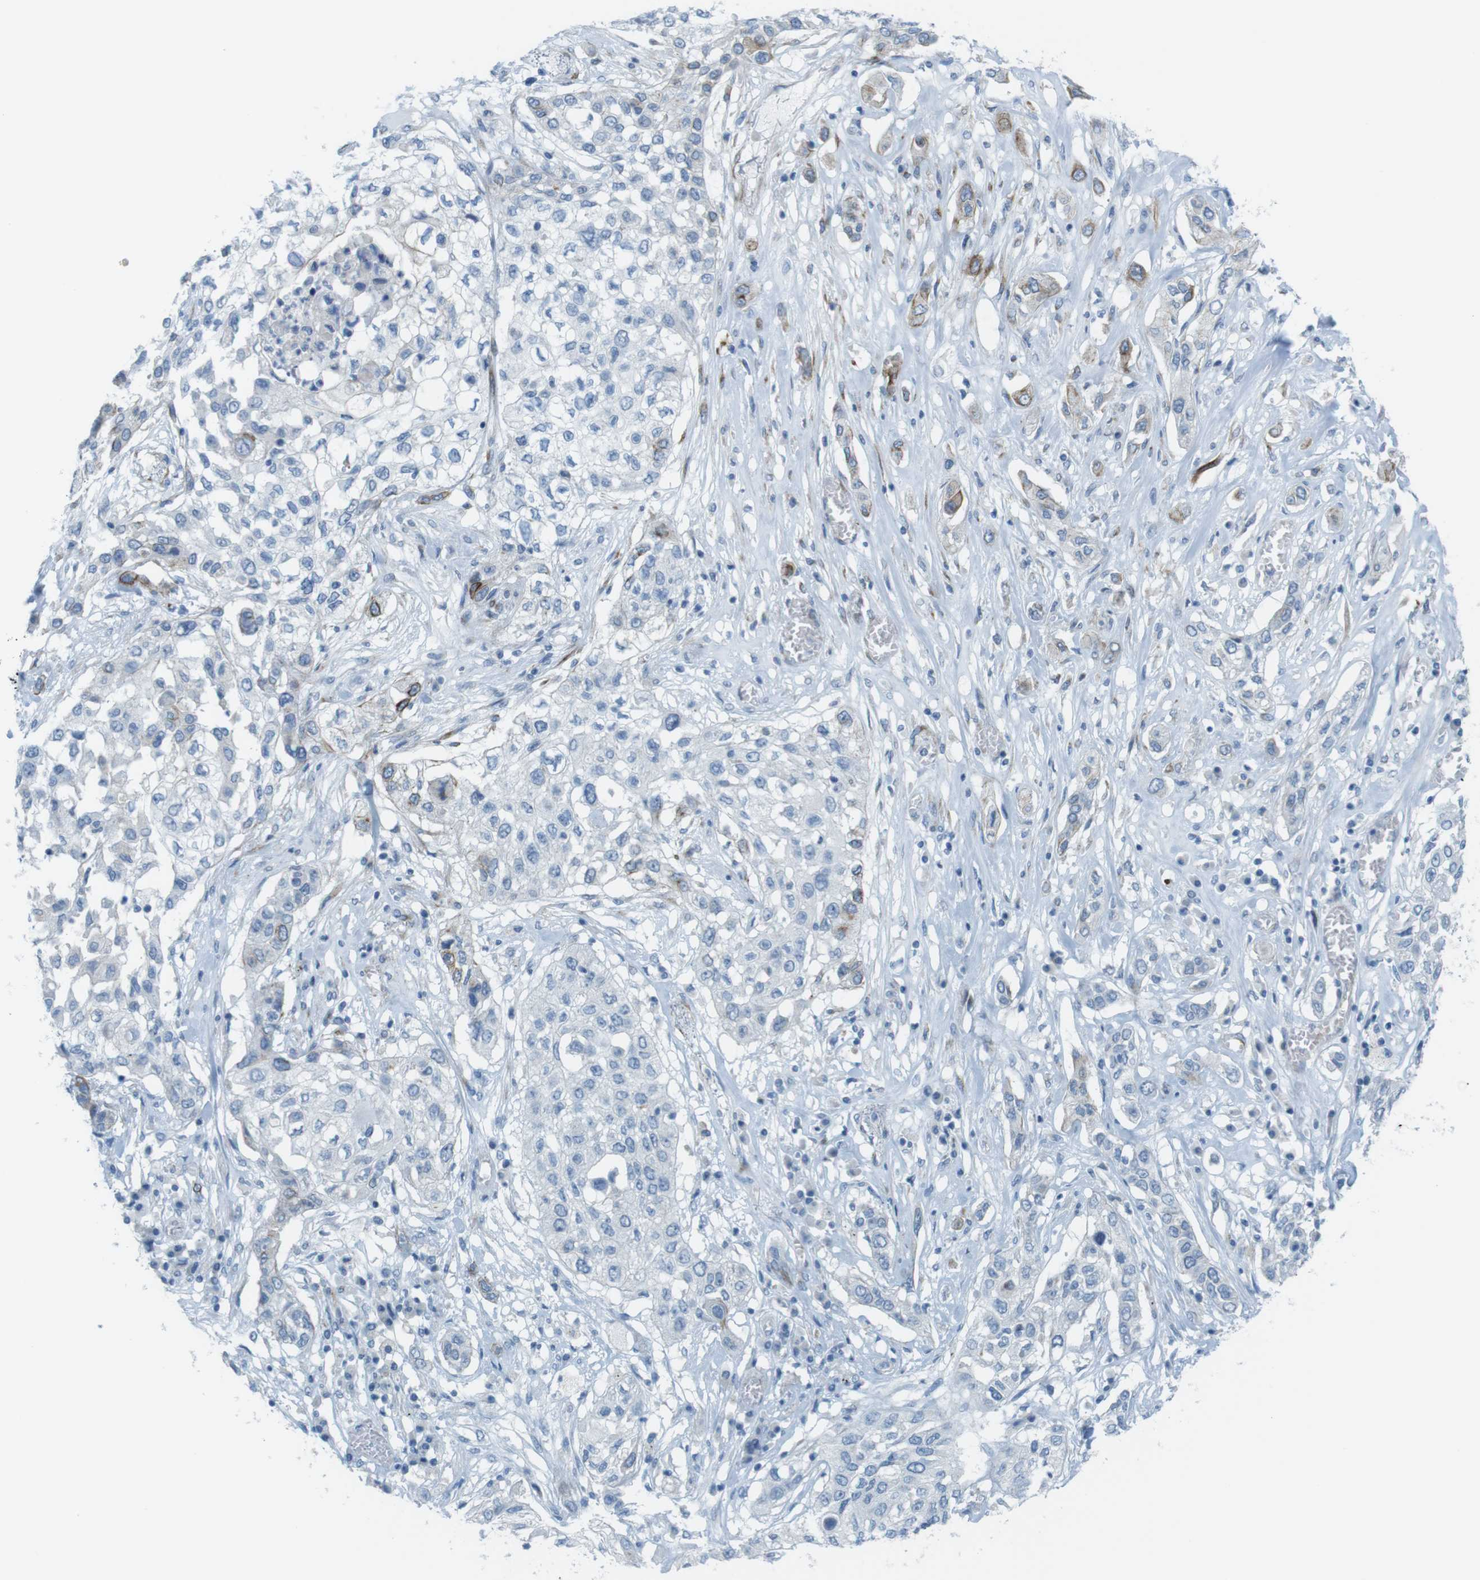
{"staining": {"intensity": "moderate", "quantity": "<25%", "location": "cytoplasmic/membranous"}, "tissue": "lung cancer", "cell_type": "Tumor cells", "image_type": "cancer", "snomed": [{"axis": "morphology", "description": "Squamous cell carcinoma, NOS"}, {"axis": "topography", "description": "Lung"}], "caption": "Lung cancer (squamous cell carcinoma) was stained to show a protein in brown. There is low levels of moderate cytoplasmic/membranous staining in about <25% of tumor cells.", "gene": "MYH9", "patient": {"sex": "male", "age": 71}}